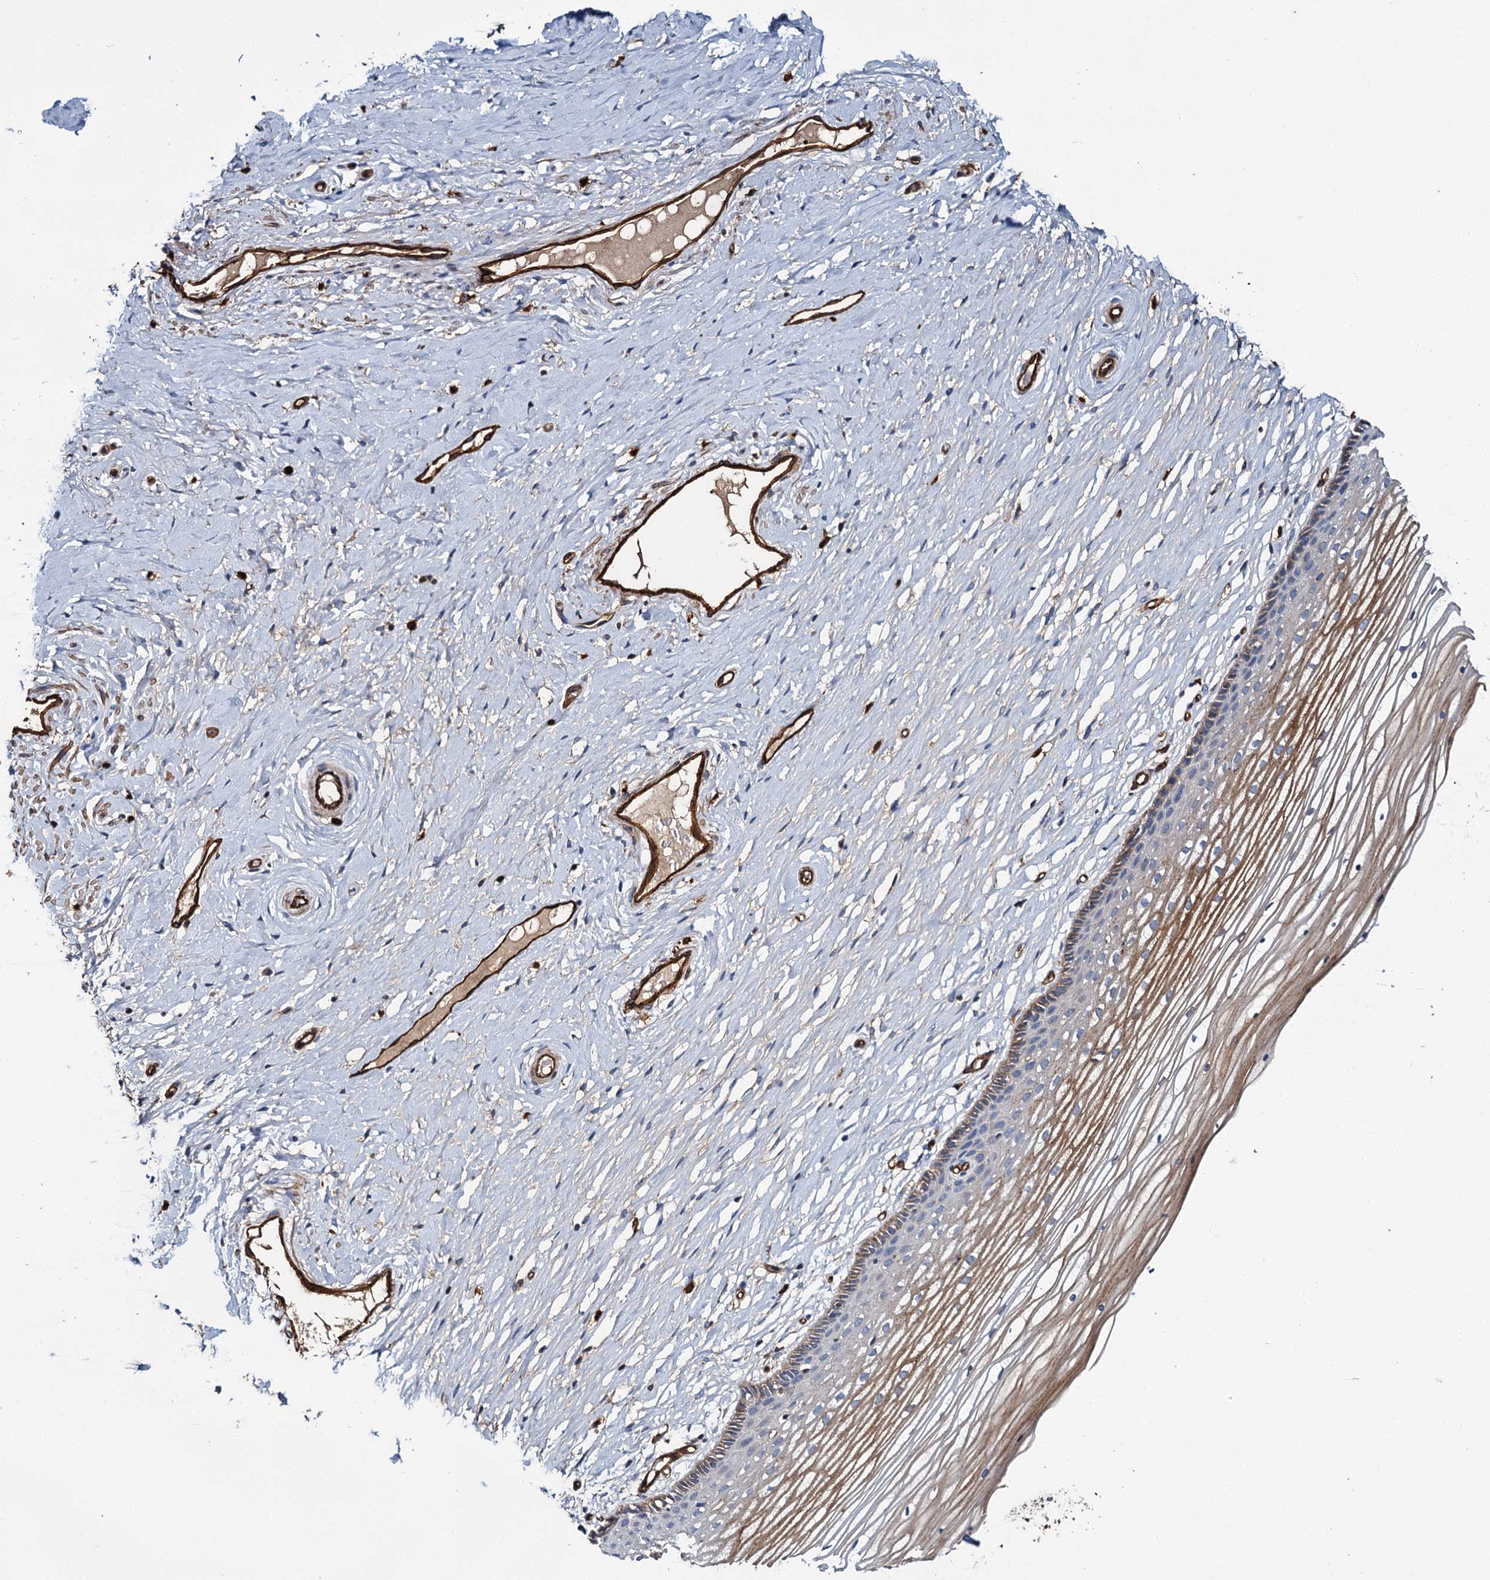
{"staining": {"intensity": "moderate", "quantity": "25%-75%", "location": "cytoplasmic/membranous"}, "tissue": "vagina", "cell_type": "Squamous epithelial cells", "image_type": "normal", "snomed": [{"axis": "morphology", "description": "Normal tissue, NOS"}, {"axis": "topography", "description": "Vagina"}, {"axis": "topography", "description": "Cervix"}], "caption": "DAB immunohistochemical staining of benign vagina reveals moderate cytoplasmic/membranous protein staining in approximately 25%-75% of squamous epithelial cells. (Brightfield microscopy of DAB IHC at high magnification).", "gene": "CACNA1C", "patient": {"sex": "female", "age": 40}}